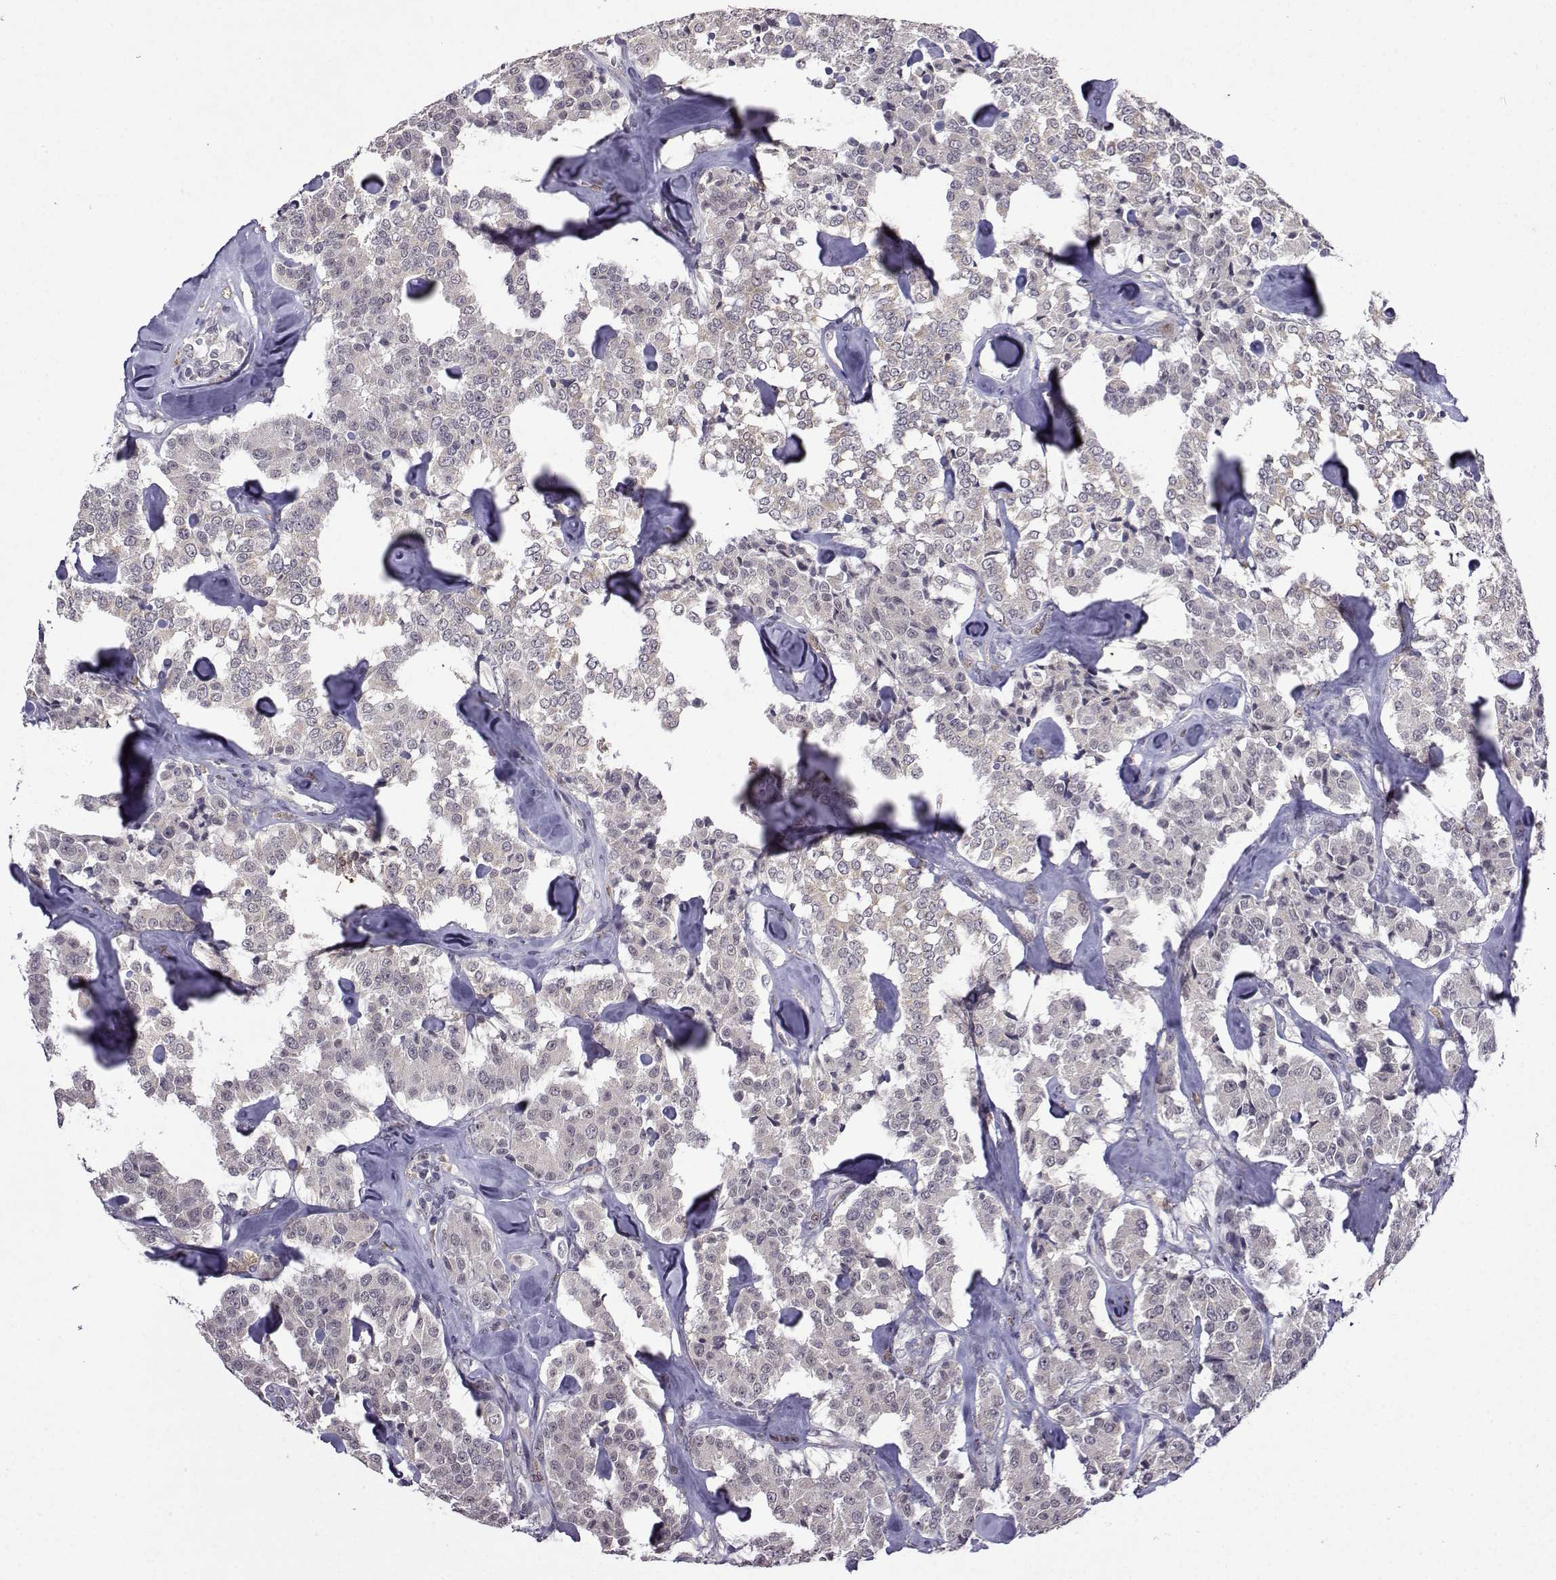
{"staining": {"intensity": "negative", "quantity": "none", "location": "none"}, "tissue": "carcinoid", "cell_type": "Tumor cells", "image_type": "cancer", "snomed": [{"axis": "morphology", "description": "Carcinoid, malignant, NOS"}, {"axis": "topography", "description": "Pancreas"}], "caption": "A photomicrograph of human carcinoid (malignant) is negative for staining in tumor cells.", "gene": "CCL28", "patient": {"sex": "male", "age": 41}}